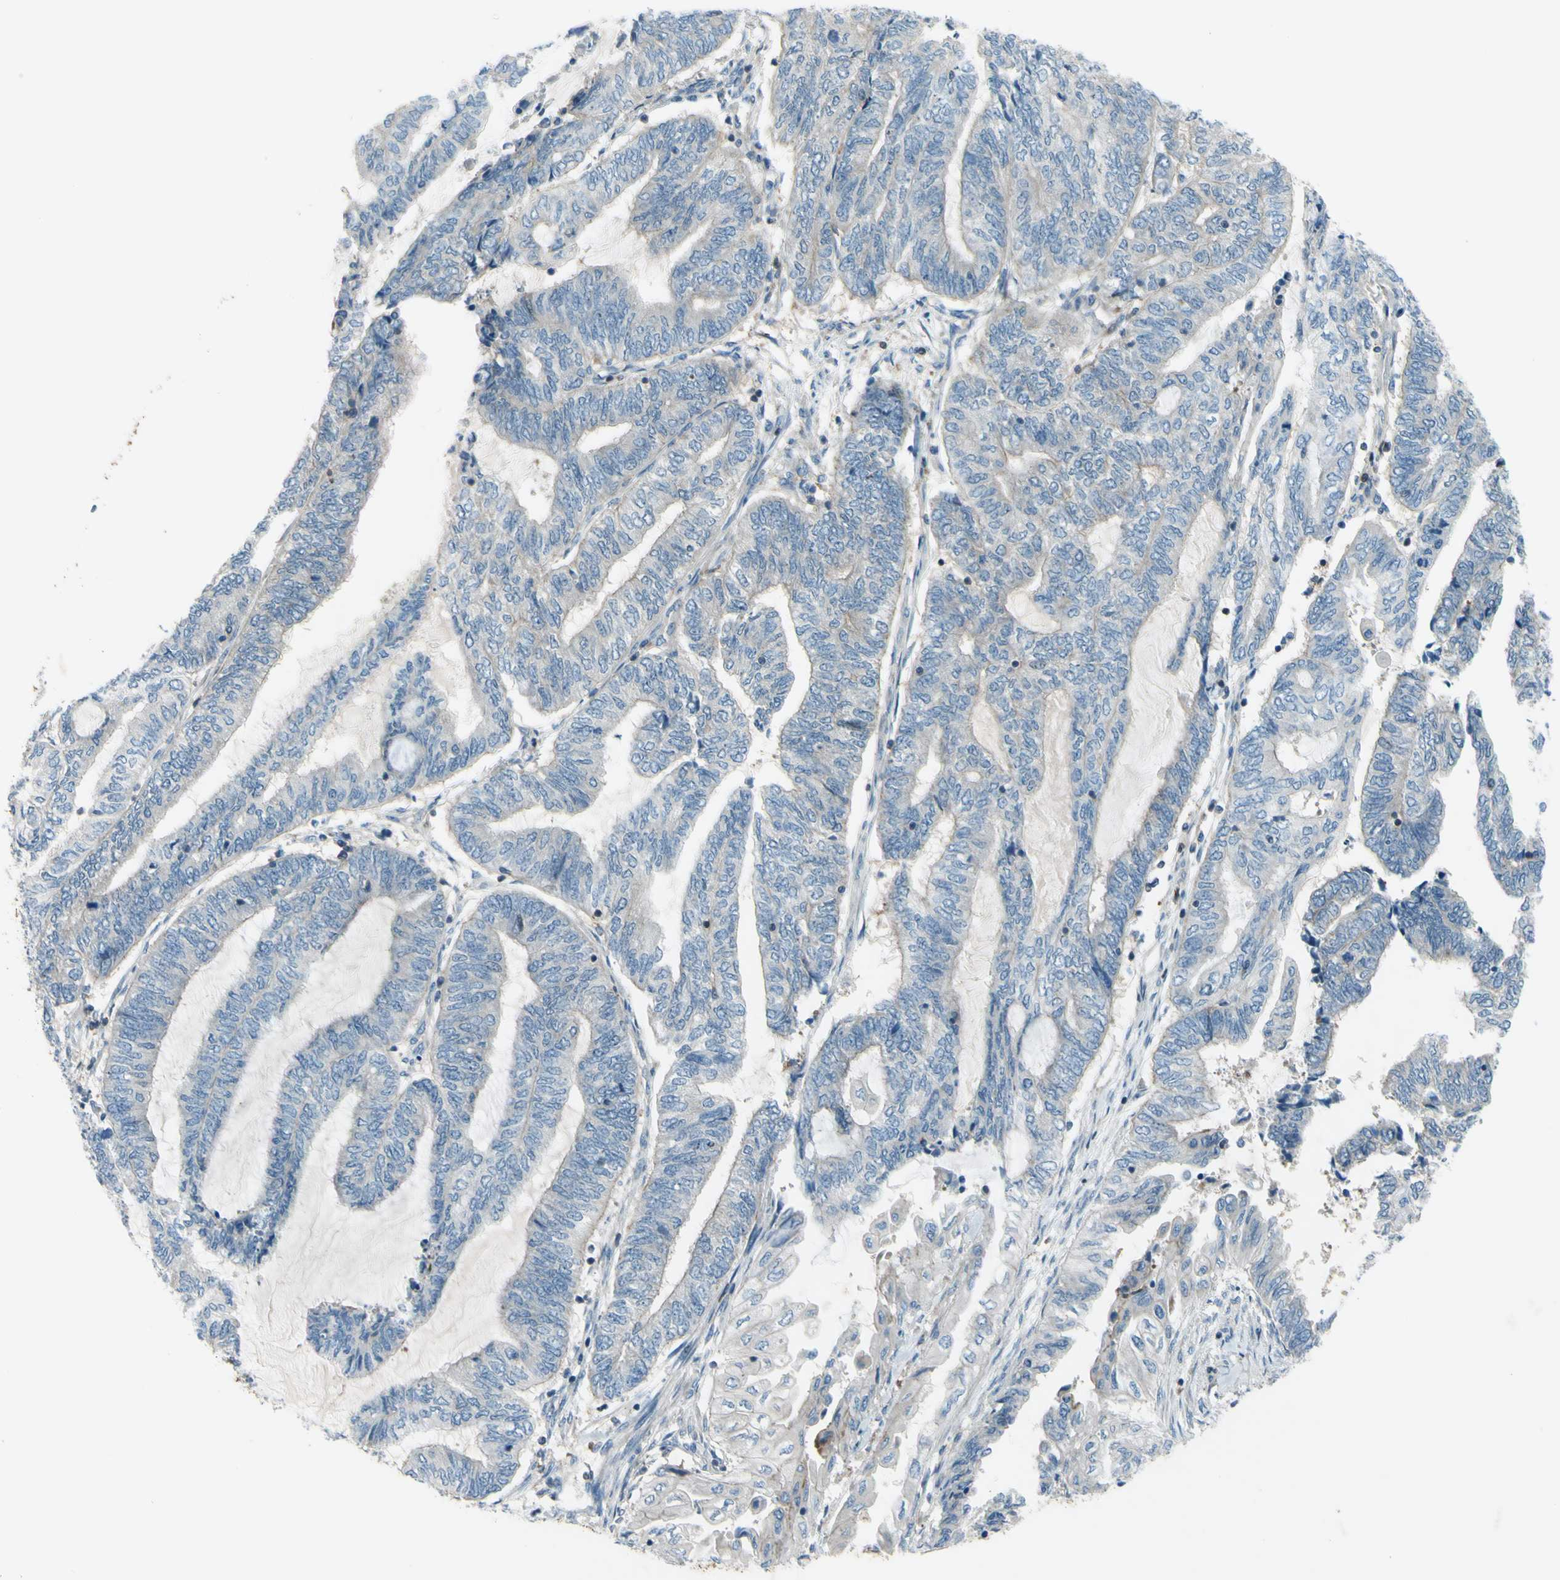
{"staining": {"intensity": "negative", "quantity": "none", "location": "none"}, "tissue": "endometrial cancer", "cell_type": "Tumor cells", "image_type": "cancer", "snomed": [{"axis": "morphology", "description": "Adenocarcinoma, NOS"}, {"axis": "topography", "description": "Uterus"}, {"axis": "topography", "description": "Endometrium"}], "caption": "A micrograph of human adenocarcinoma (endometrial) is negative for staining in tumor cells.", "gene": "PAK2", "patient": {"sex": "female", "age": 70}}